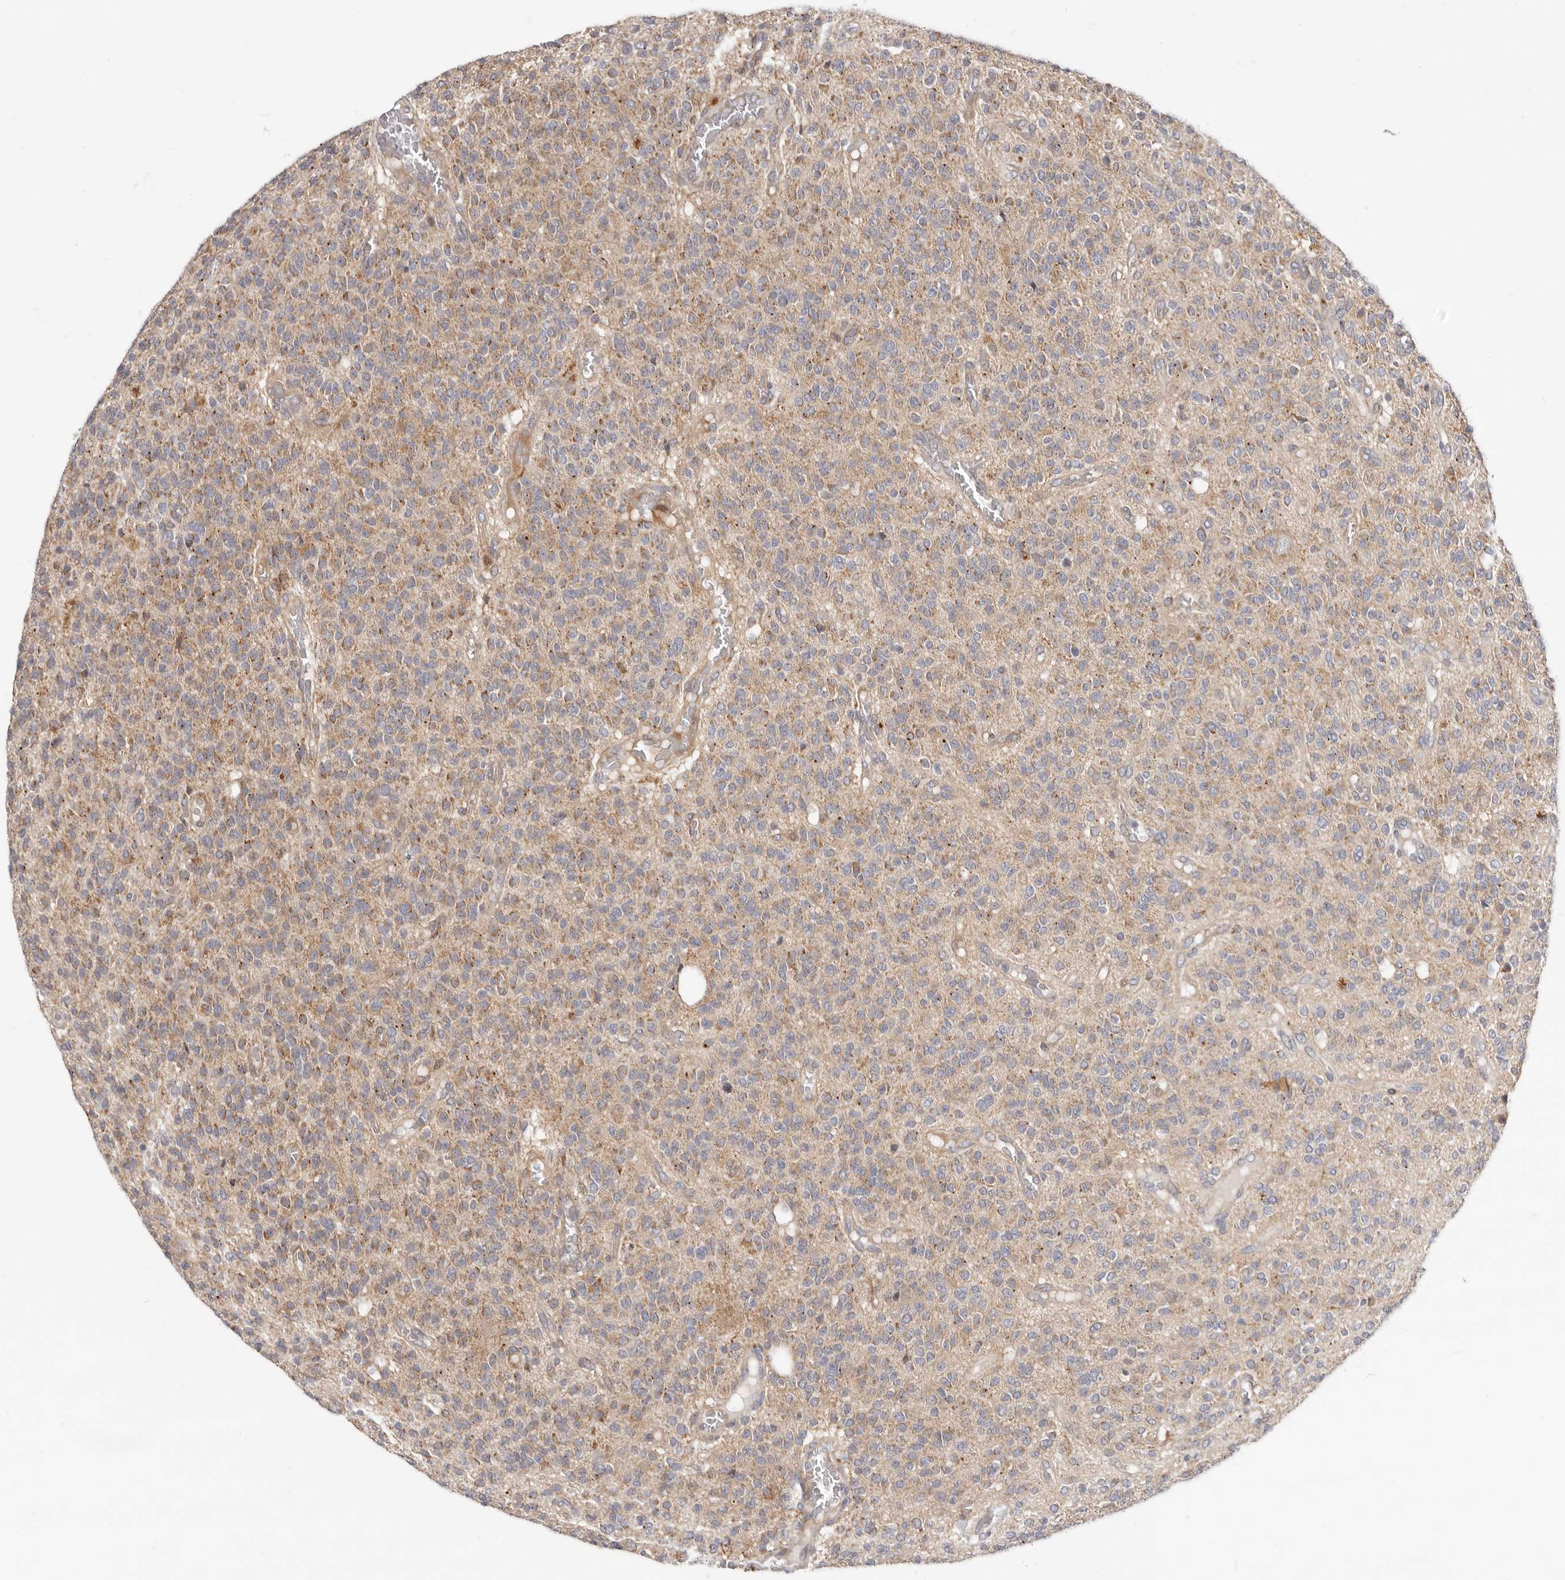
{"staining": {"intensity": "weak", "quantity": ">75%", "location": "cytoplasmic/membranous"}, "tissue": "glioma", "cell_type": "Tumor cells", "image_type": "cancer", "snomed": [{"axis": "morphology", "description": "Glioma, malignant, High grade"}, {"axis": "topography", "description": "Brain"}], "caption": "Weak cytoplasmic/membranous positivity is present in approximately >75% of tumor cells in malignant glioma (high-grade). (Stains: DAB (3,3'-diaminobenzidine) in brown, nuclei in blue, Microscopy: brightfield microscopy at high magnification).", "gene": "TOR3A", "patient": {"sex": "male", "age": 34}}